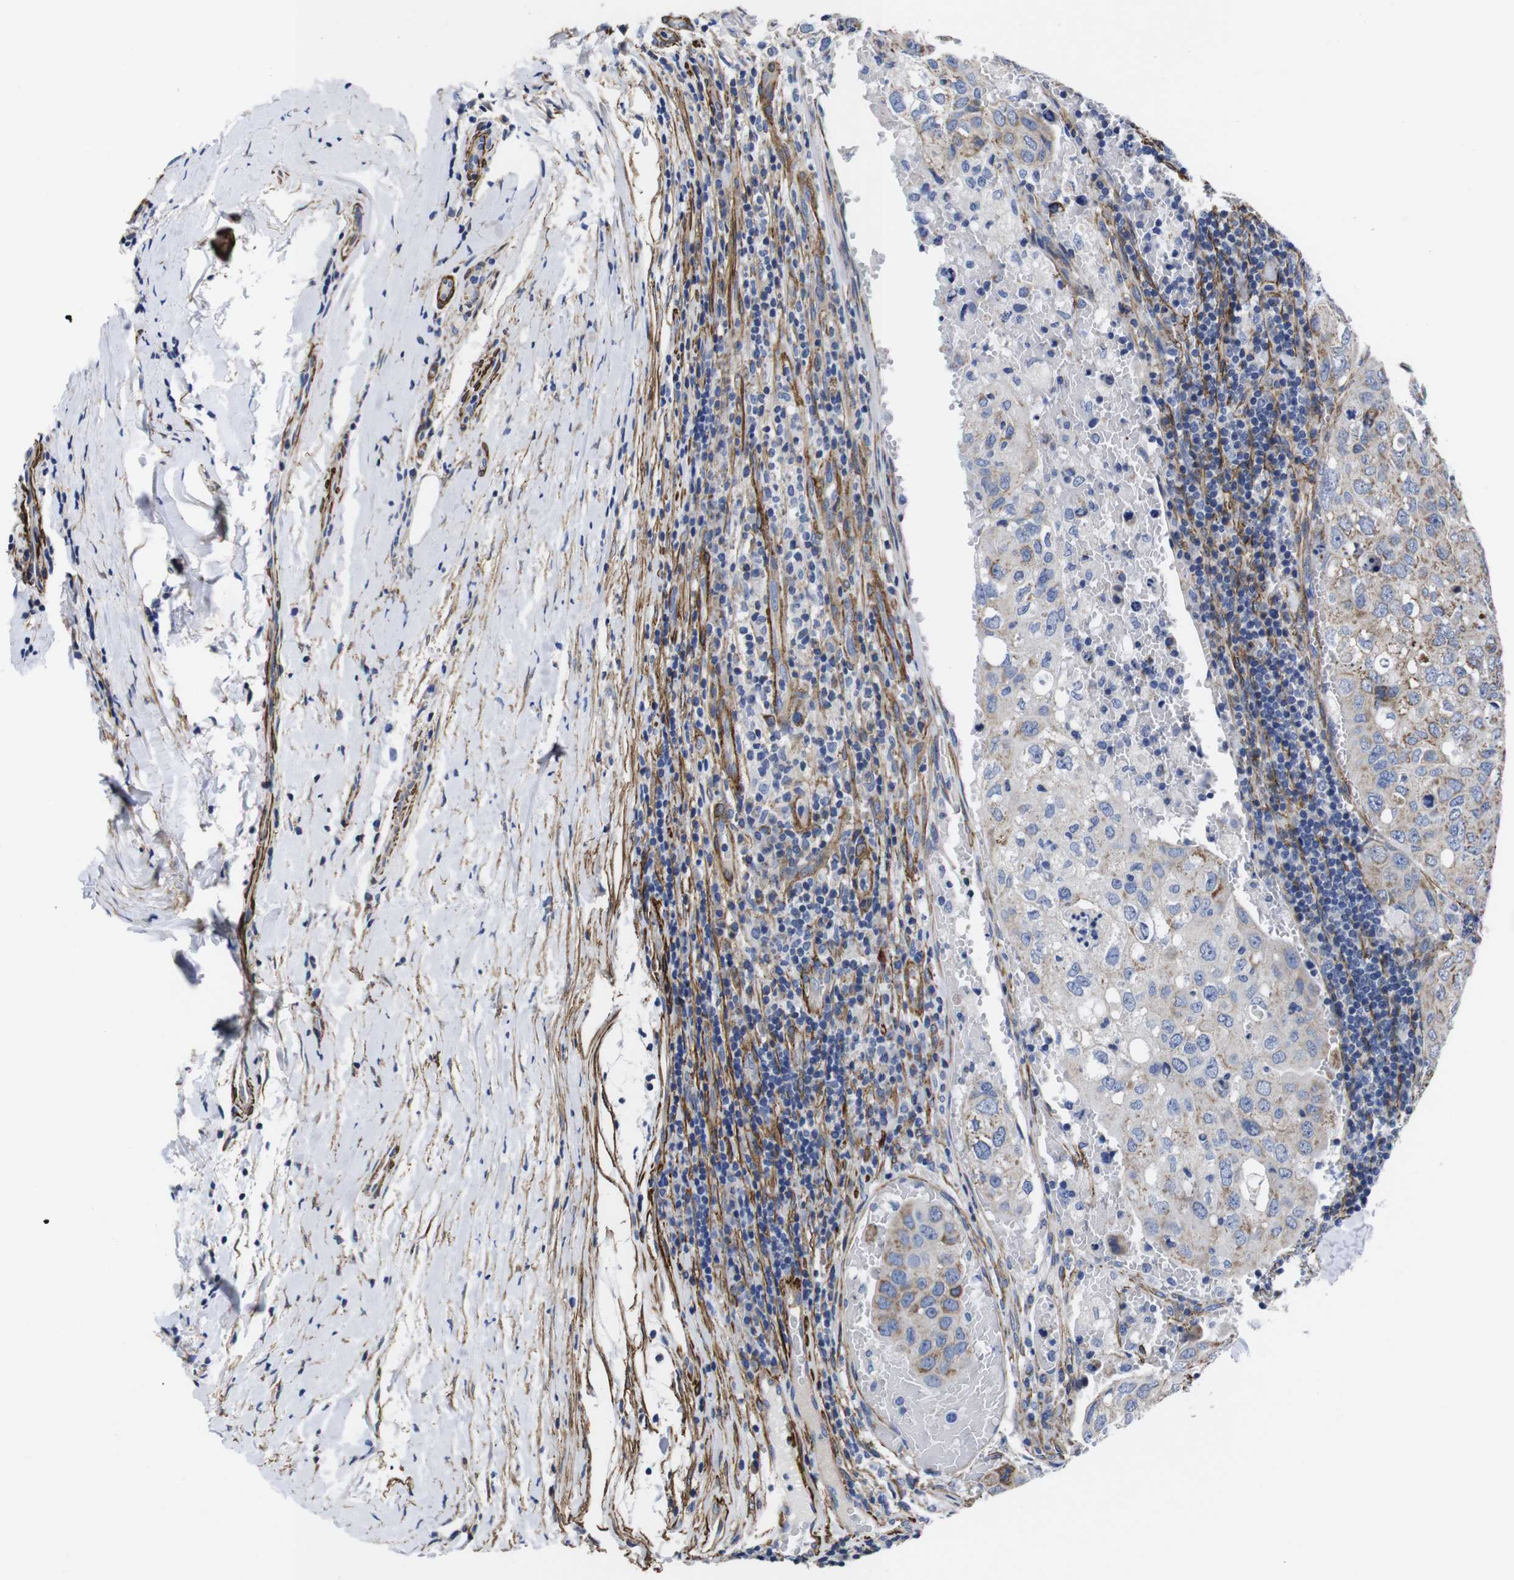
{"staining": {"intensity": "weak", "quantity": "<25%", "location": "cytoplasmic/membranous"}, "tissue": "urothelial cancer", "cell_type": "Tumor cells", "image_type": "cancer", "snomed": [{"axis": "morphology", "description": "Urothelial carcinoma, High grade"}, {"axis": "topography", "description": "Lymph node"}, {"axis": "topography", "description": "Urinary bladder"}], "caption": "Human urothelial cancer stained for a protein using immunohistochemistry (IHC) displays no staining in tumor cells.", "gene": "WNT10A", "patient": {"sex": "male", "age": 51}}